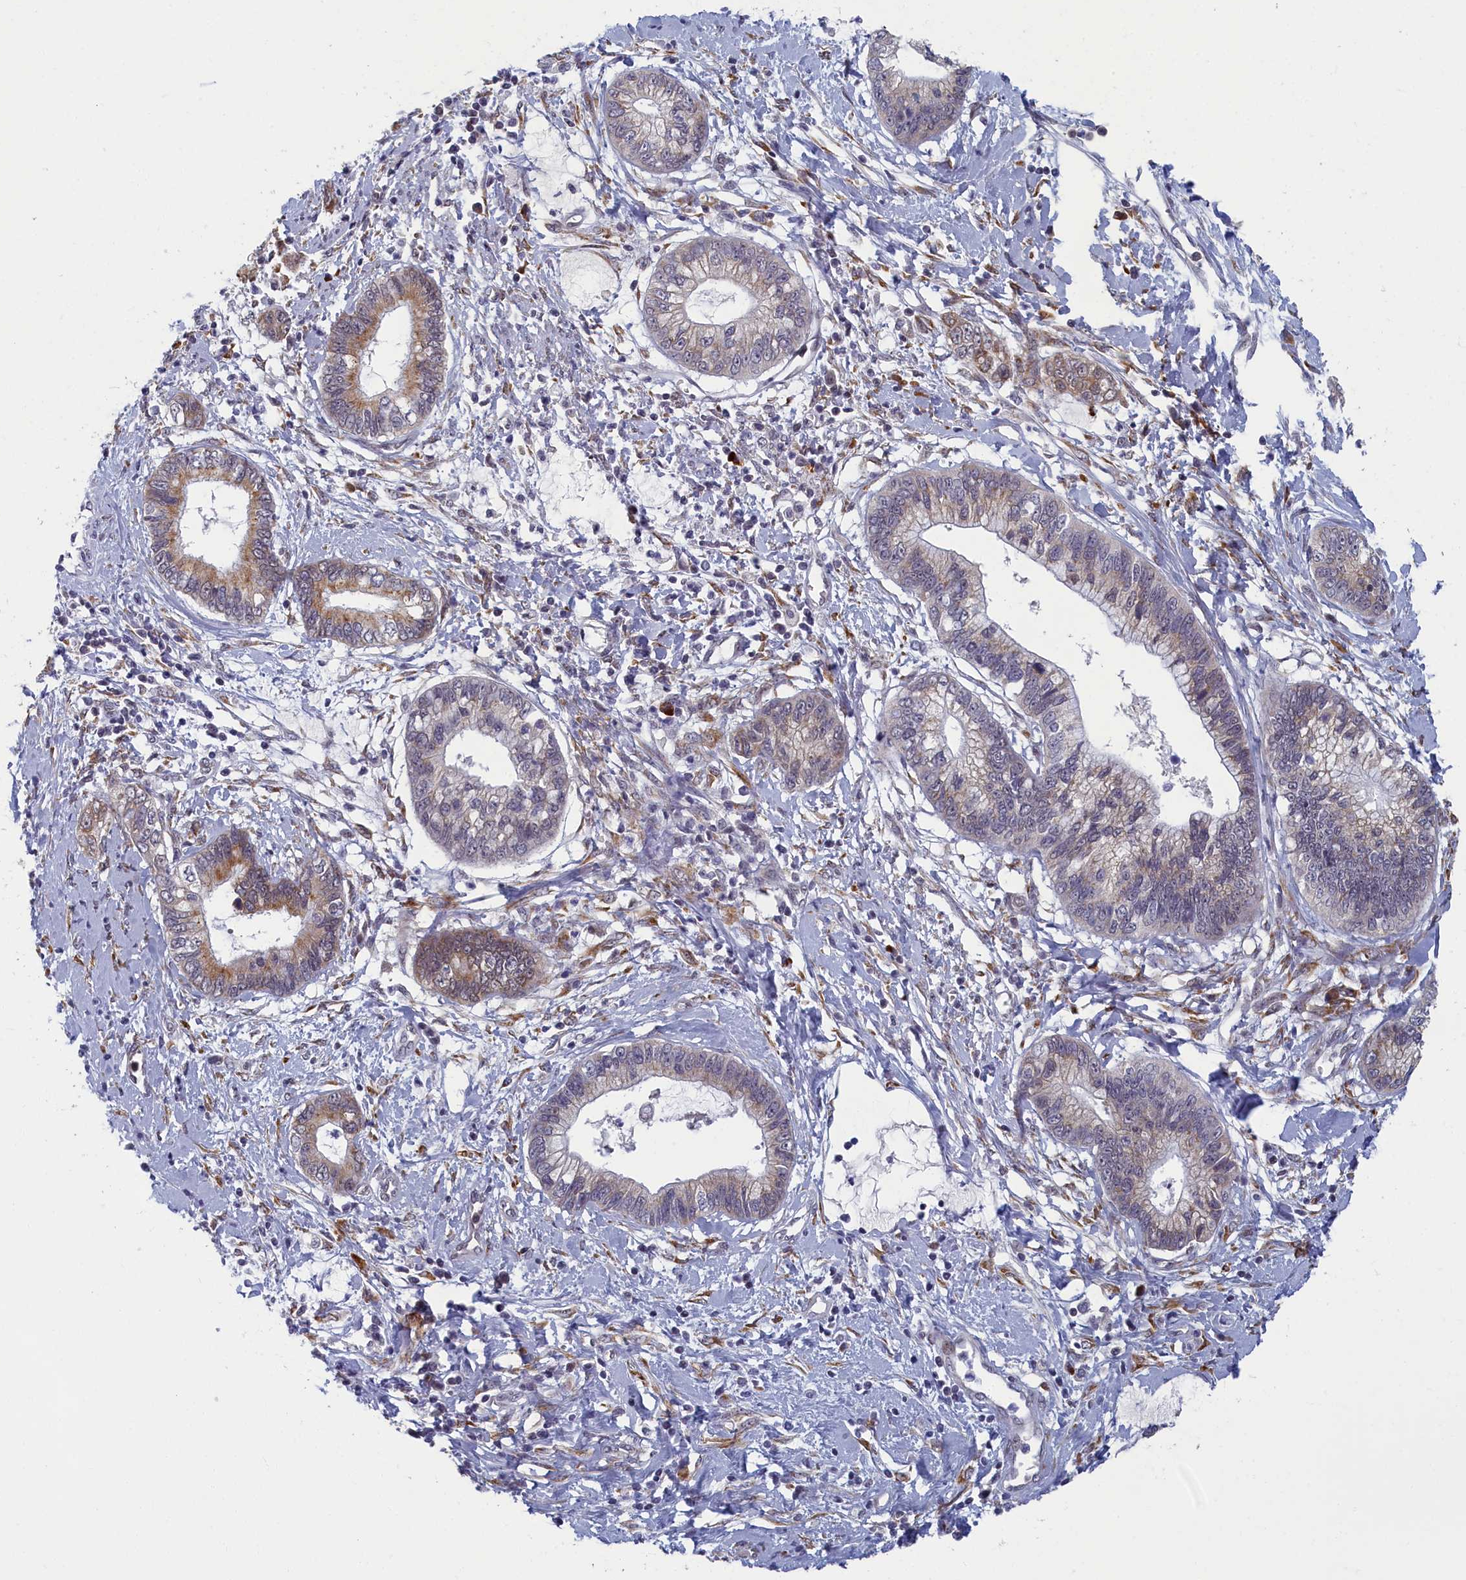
{"staining": {"intensity": "moderate", "quantity": "<25%", "location": "cytoplasmic/membranous"}, "tissue": "cervical cancer", "cell_type": "Tumor cells", "image_type": "cancer", "snomed": [{"axis": "morphology", "description": "Adenocarcinoma, NOS"}, {"axis": "topography", "description": "Cervix"}], "caption": "Immunohistochemistry (IHC) histopathology image of cervical cancer (adenocarcinoma) stained for a protein (brown), which reveals low levels of moderate cytoplasmic/membranous positivity in about <25% of tumor cells.", "gene": "DNAJC17", "patient": {"sex": "female", "age": 44}}